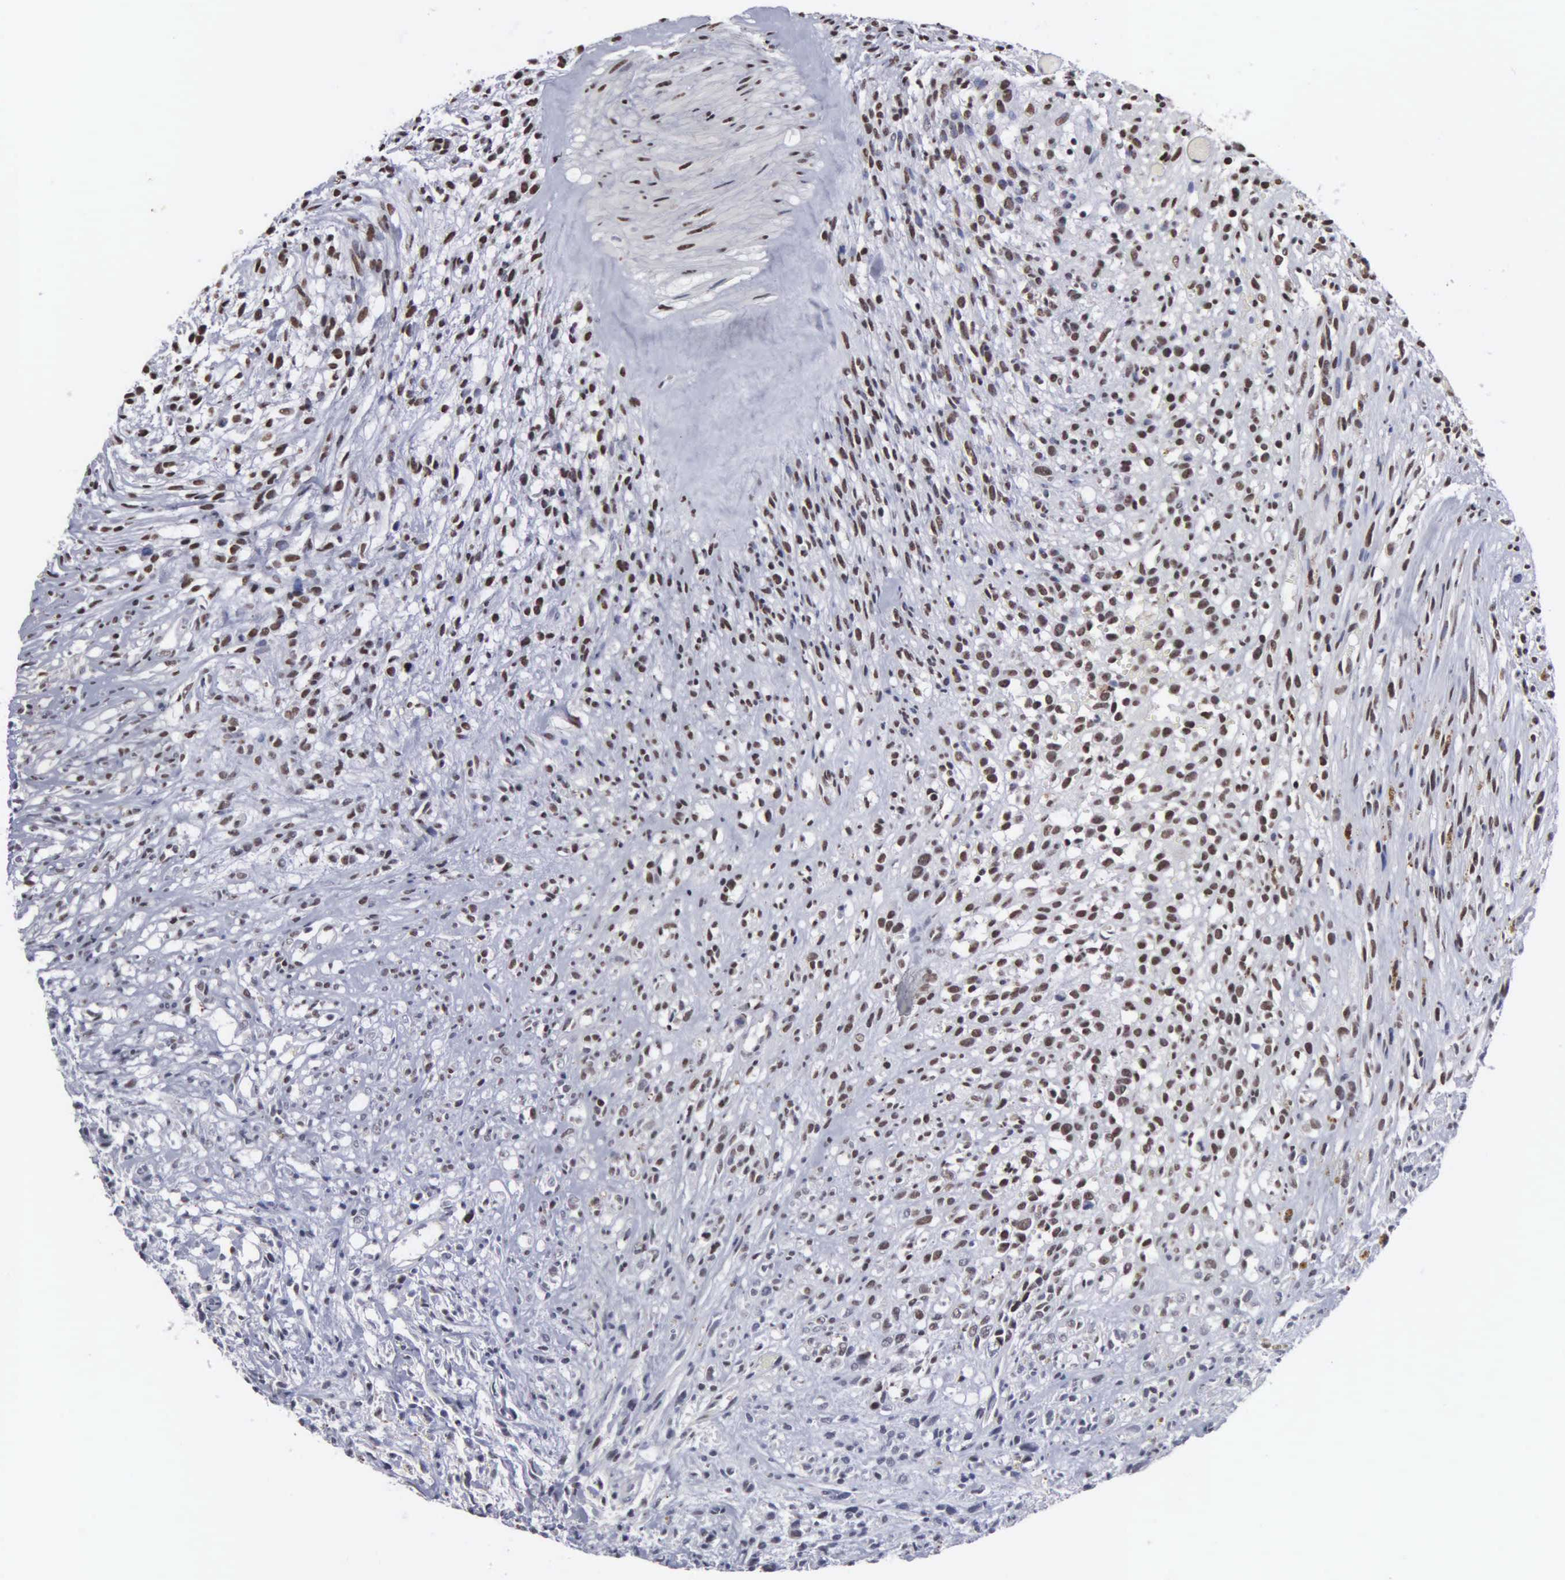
{"staining": {"intensity": "moderate", "quantity": ">75%", "location": "nuclear"}, "tissue": "glioma", "cell_type": "Tumor cells", "image_type": "cancer", "snomed": [{"axis": "morphology", "description": "Glioma, malignant, High grade"}, {"axis": "topography", "description": "Brain"}], "caption": "Tumor cells demonstrate moderate nuclear expression in about >75% of cells in high-grade glioma (malignant). The staining was performed using DAB (3,3'-diaminobenzidine), with brown indicating positive protein expression. Nuclei are stained blue with hematoxylin.", "gene": "KIAA0586", "patient": {"sex": "male", "age": 66}}